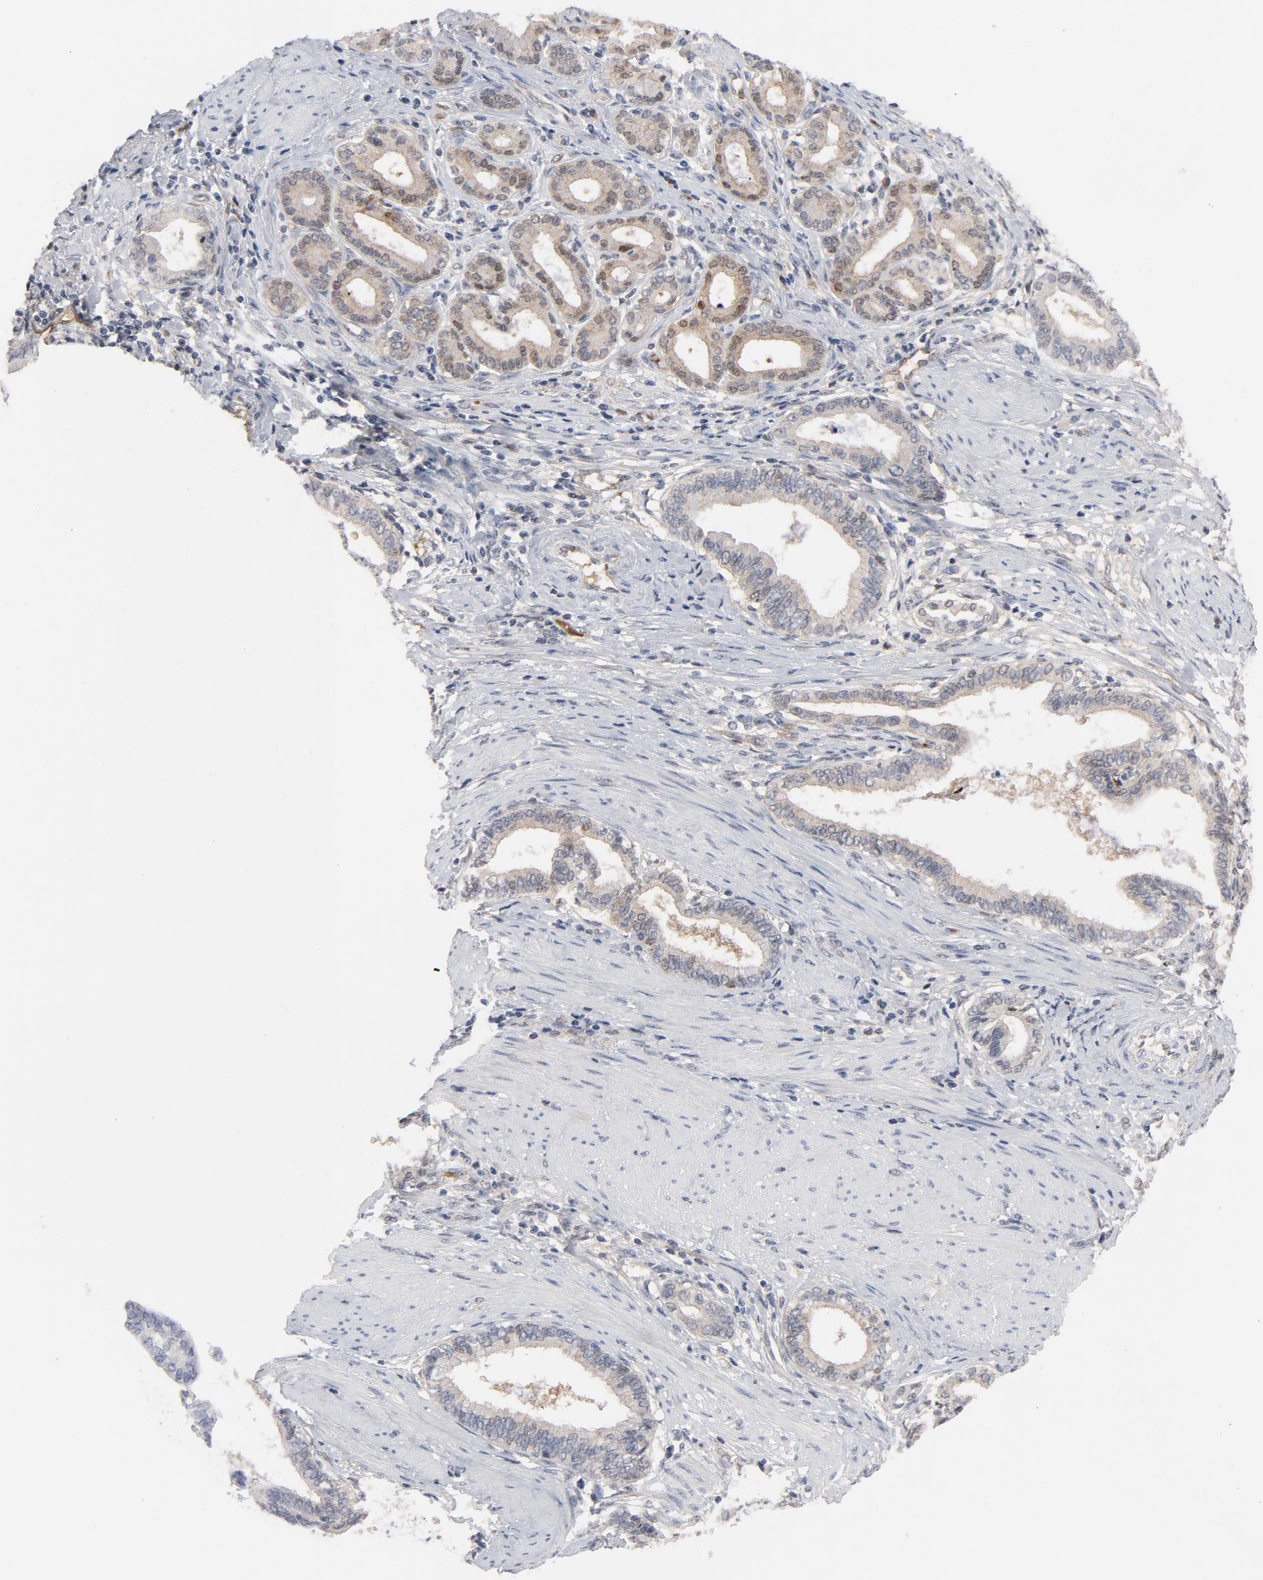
{"staining": {"intensity": "weak", "quantity": ">75%", "location": "cytoplasmic/membranous,nuclear"}, "tissue": "pancreatic cancer", "cell_type": "Tumor cells", "image_type": "cancer", "snomed": [{"axis": "morphology", "description": "Adenocarcinoma, NOS"}, {"axis": "topography", "description": "Pancreas"}], "caption": "Immunohistochemistry (DAB (3,3'-diaminobenzidine)) staining of human pancreatic adenocarcinoma exhibits weak cytoplasmic/membranous and nuclear protein expression in about >75% of tumor cells. (brown staining indicates protein expression, while blue staining denotes nuclei).", "gene": "PRDX1", "patient": {"sex": "female", "age": 64}}